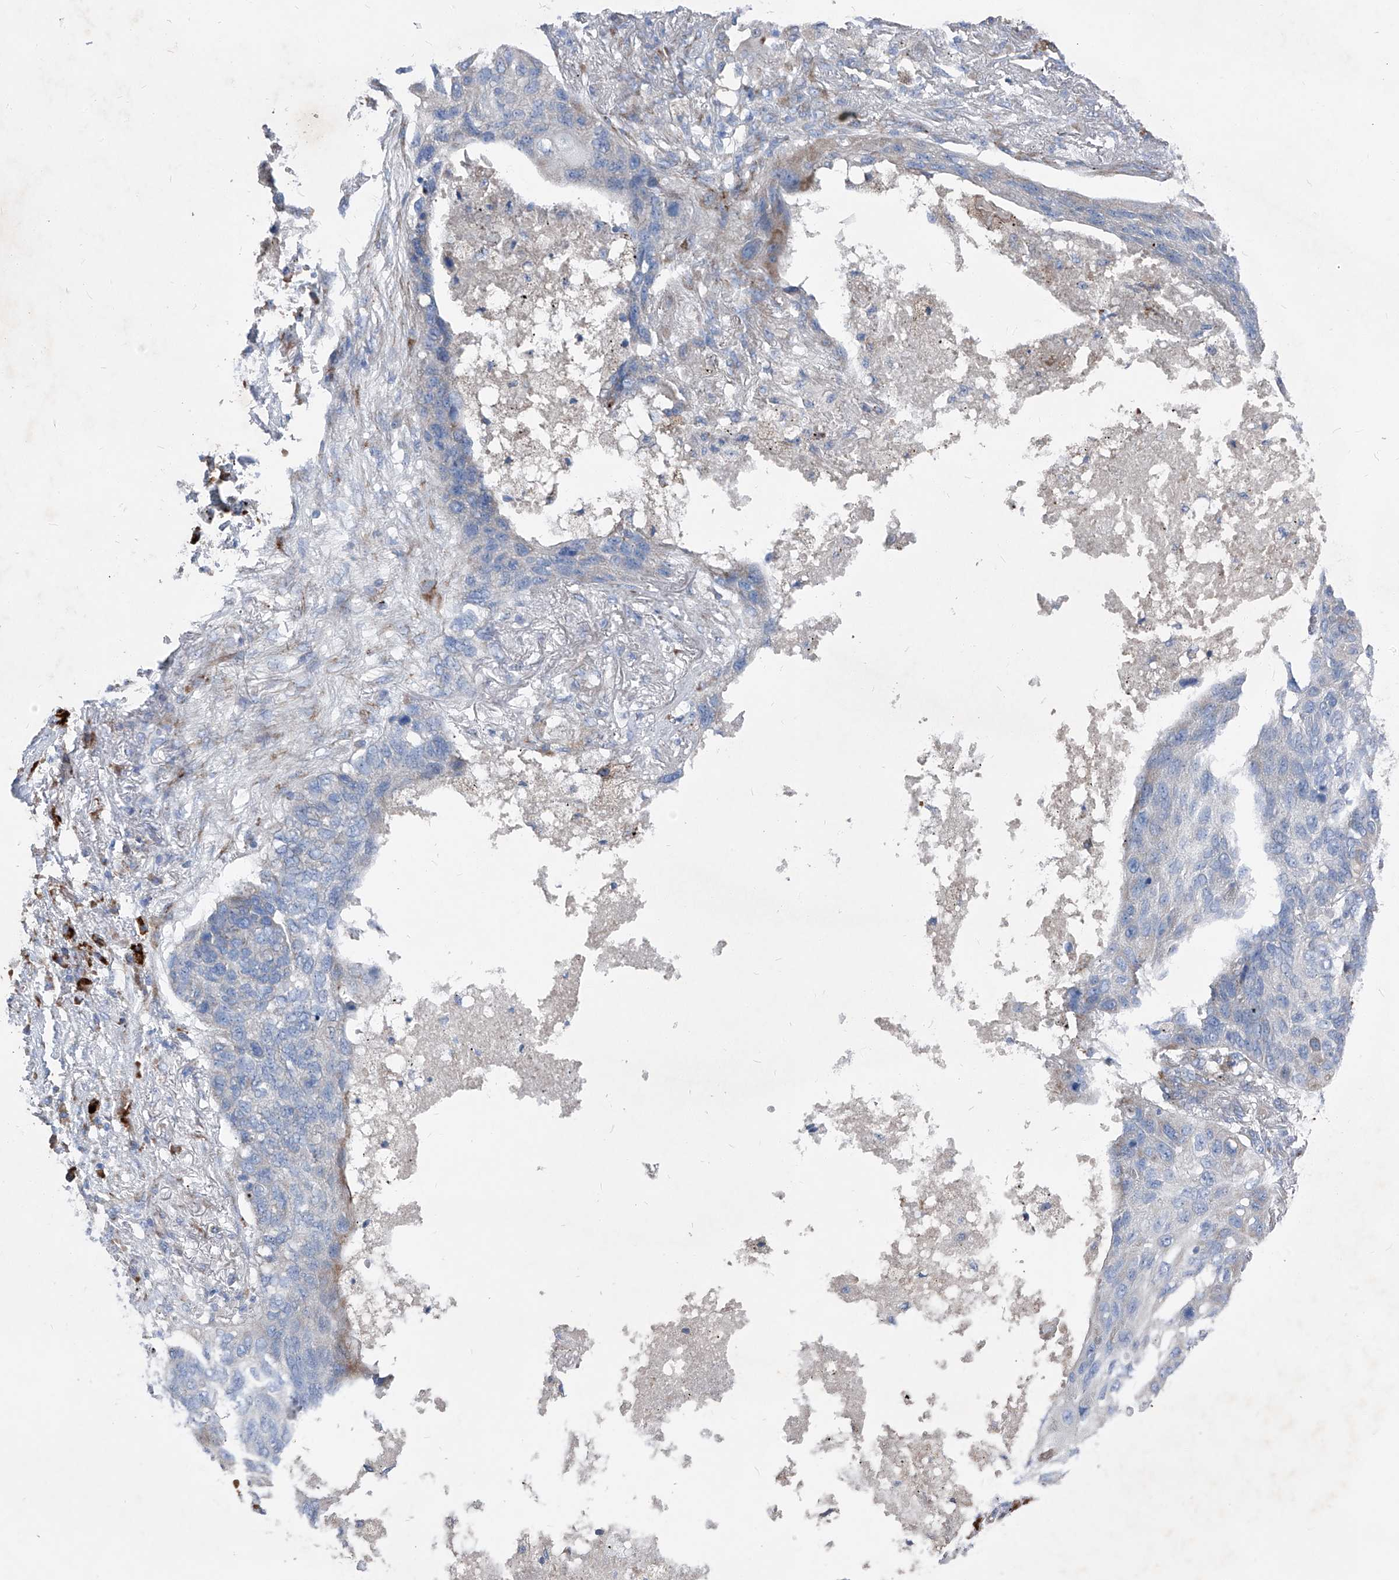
{"staining": {"intensity": "negative", "quantity": "none", "location": "none"}, "tissue": "lung cancer", "cell_type": "Tumor cells", "image_type": "cancer", "snomed": [{"axis": "morphology", "description": "Squamous cell carcinoma, NOS"}, {"axis": "topography", "description": "Lung"}], "caption": "High power microscopy image of an immunohistochemistry (IHC) histopathology image of lung cancer, revealing no significant expression in tumor cells. (DAB immunohistochemistry (IHC), high magnification).", "gene": "IFI27", "patient": {"sex": "female", "age": 63}}